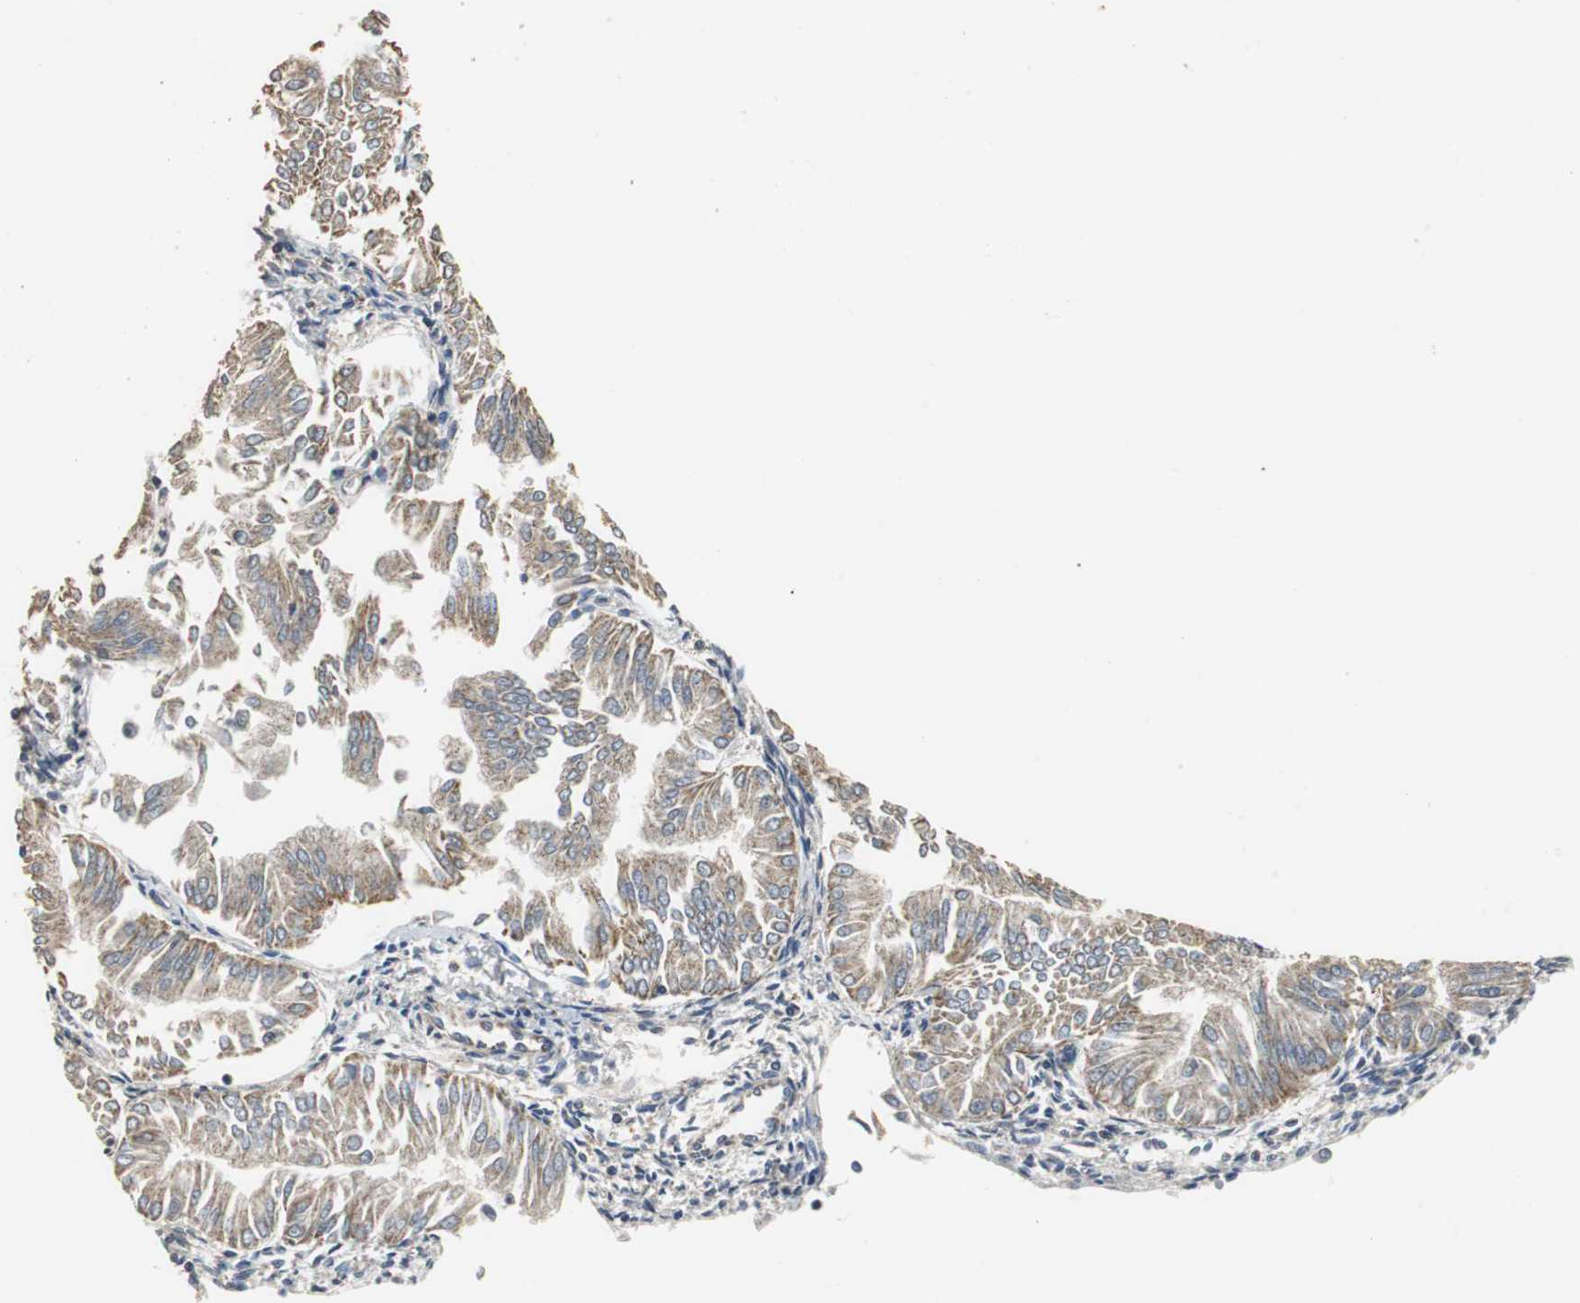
{"staining": {"intensity": "weak", "quantity": "25%-75%", "location": "cytoplasmic/membranous"}, "tissue": "endometrial cancer", "cell_type": "Tumor cells", "image_type": "cancer", "snomed": [{"axis": "morphology", "description": "Adenocarcinoma, NOS"}, {"axis": "topography", "description": "Endometrium"}], "caption": "Human endometrial cancer stained with a protein marker reveals weak staining in tumor cells.", "gene": "NNT", "patient": {"sex": "female", "age": 53}}